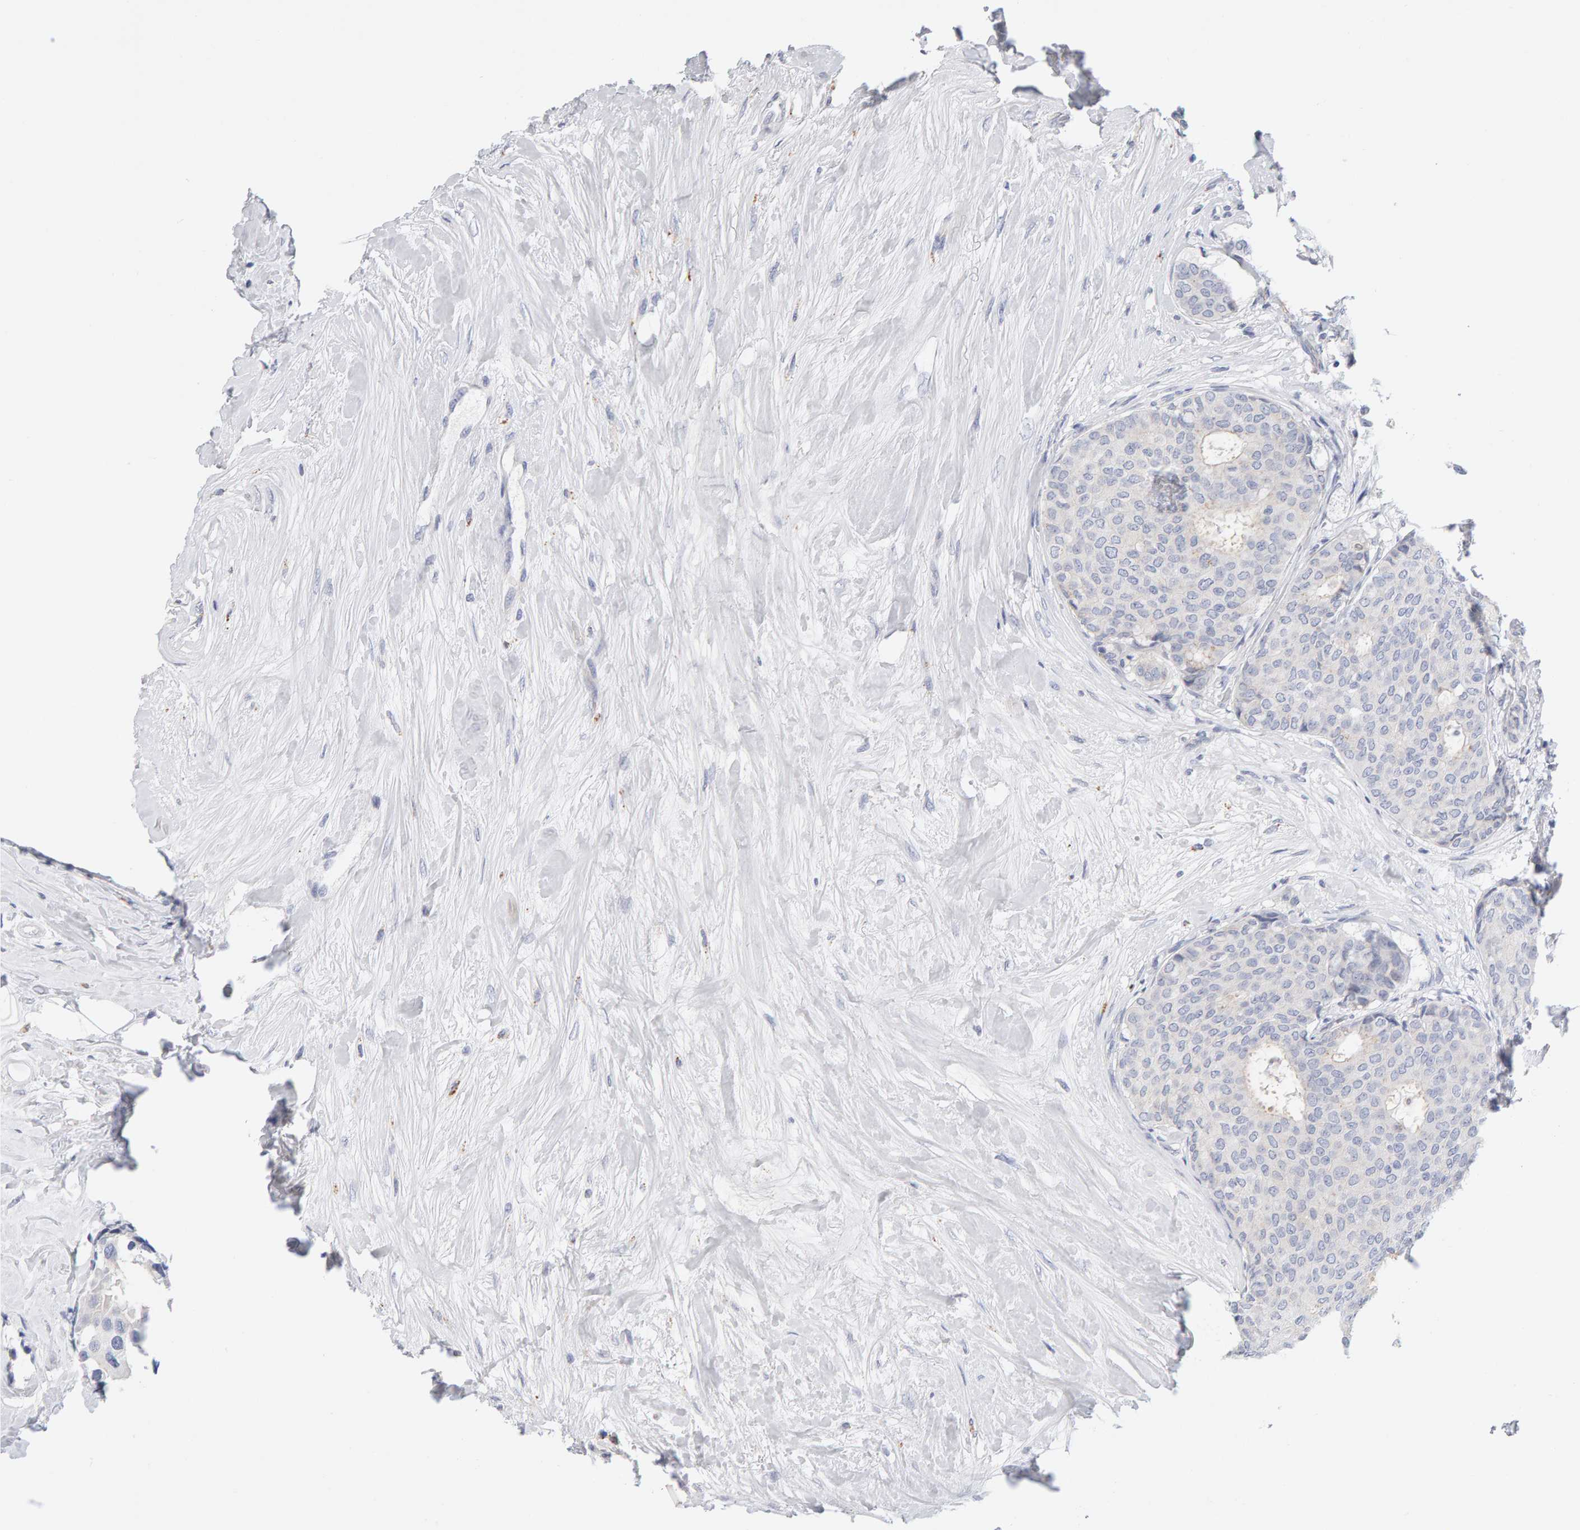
{"staining": {"intensity": "negative", "quantity": "none", "location": "none"}, "tissue": "breast cancer", "cell_type": "Tumor cells", "image_type": "cancer", "snomed": [{"axis": "morphology", "description": "Duct carcinoma"}, {"axis": "topography", "description": "Breast"}], "caption": "Immunohistochemistry of human breast cancer (intraductal carcinoma) exhibits no expression in tumor cells. (Immunohistochemistry (ihc), brightfield microscopy, high magnification).", "gene": "METRNL", "patient": {"sex": "female", "age": 75}}